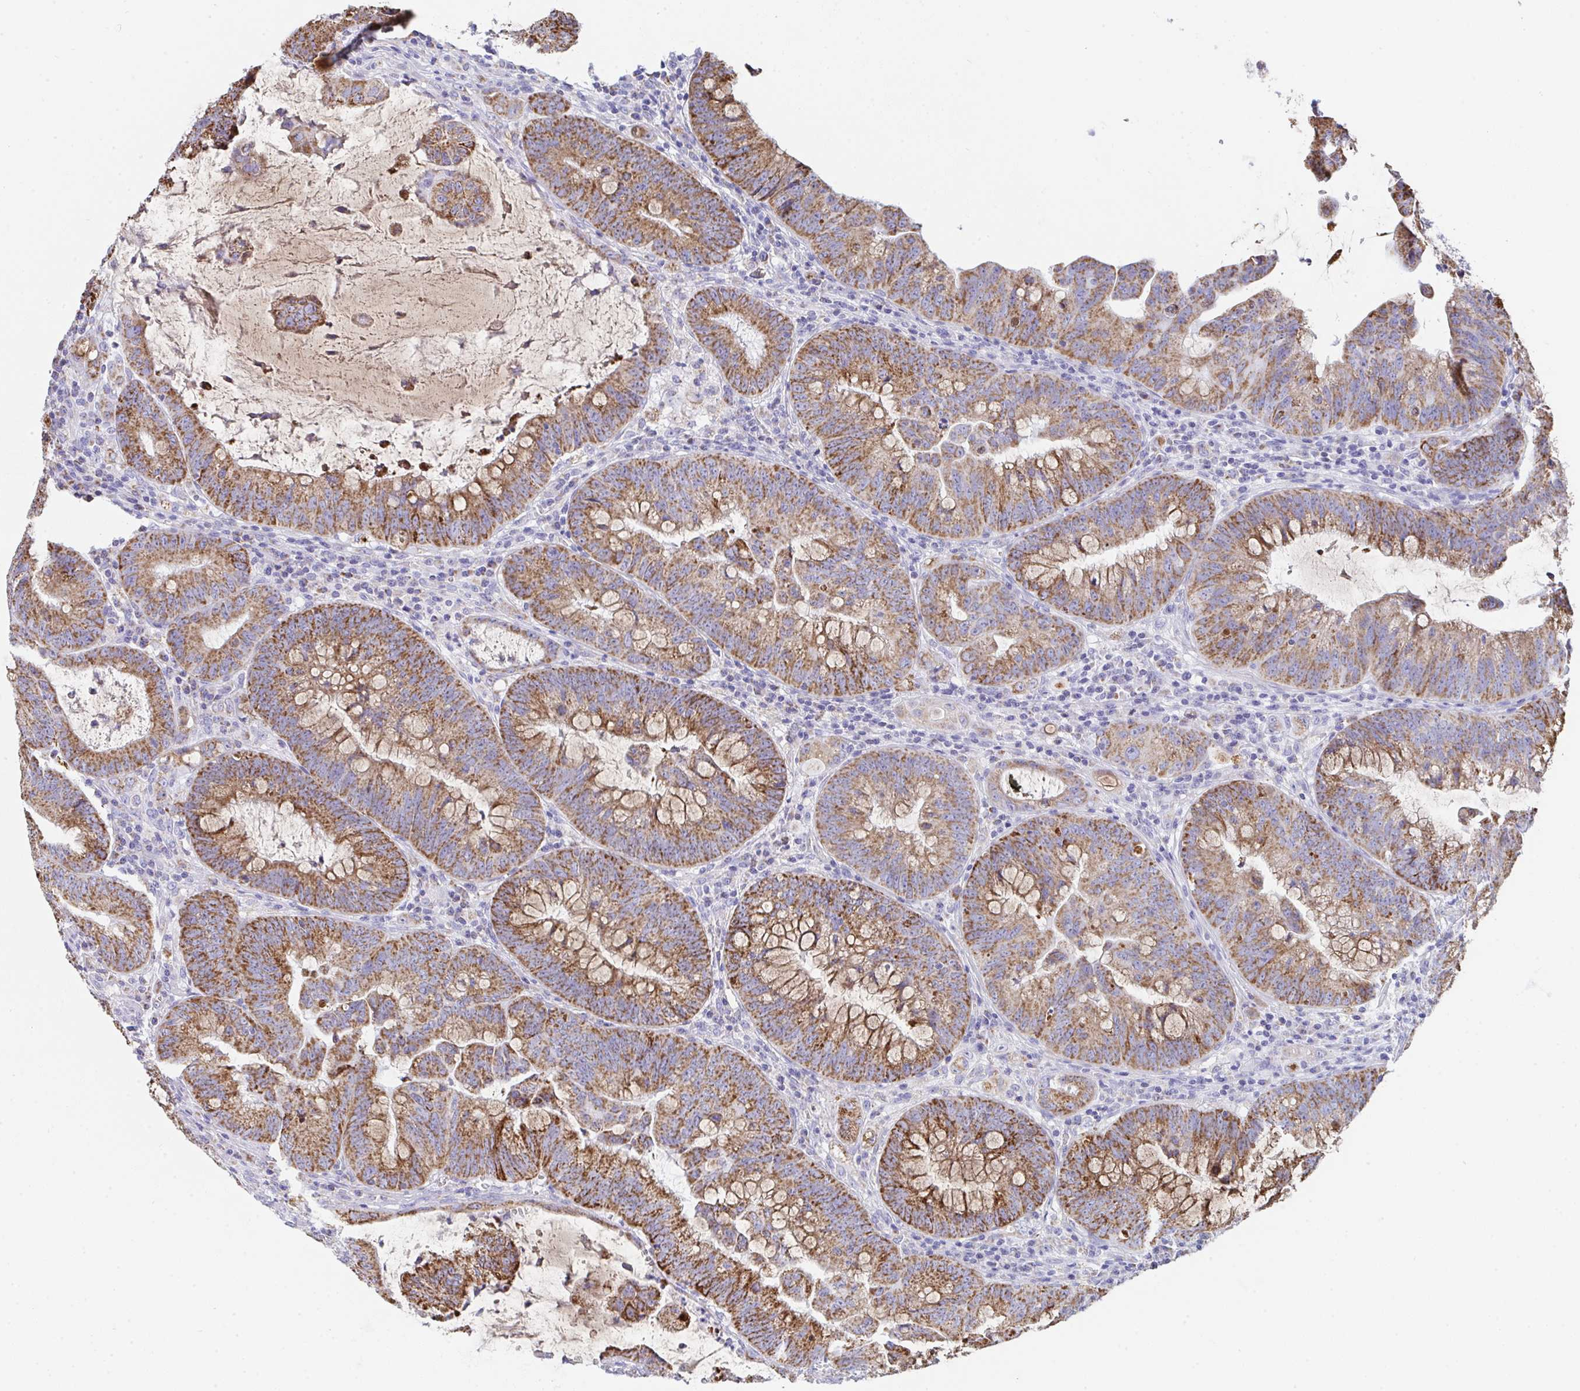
{"staining": {"intensity": "strong", "quantity": ">75%", "location": "cytoplasmic/membranous"}, "tissue": "colorectal cancer", "cell_type": "Tumor cells", "image_type": "cancer", "snomed": [{"axis": "morphology", "description": "Adenocarcinoma, NOS"}, {"axis": "topography", "description": "Colon"}], "caption": "The histopathology image reveals a brown stain indicating the presence of a protein in the cytoplasmic/membranous of tumor cells in colorectal cancer.", "gene": "AIFM1", "patient": {"sex": "male", "age": 62}}